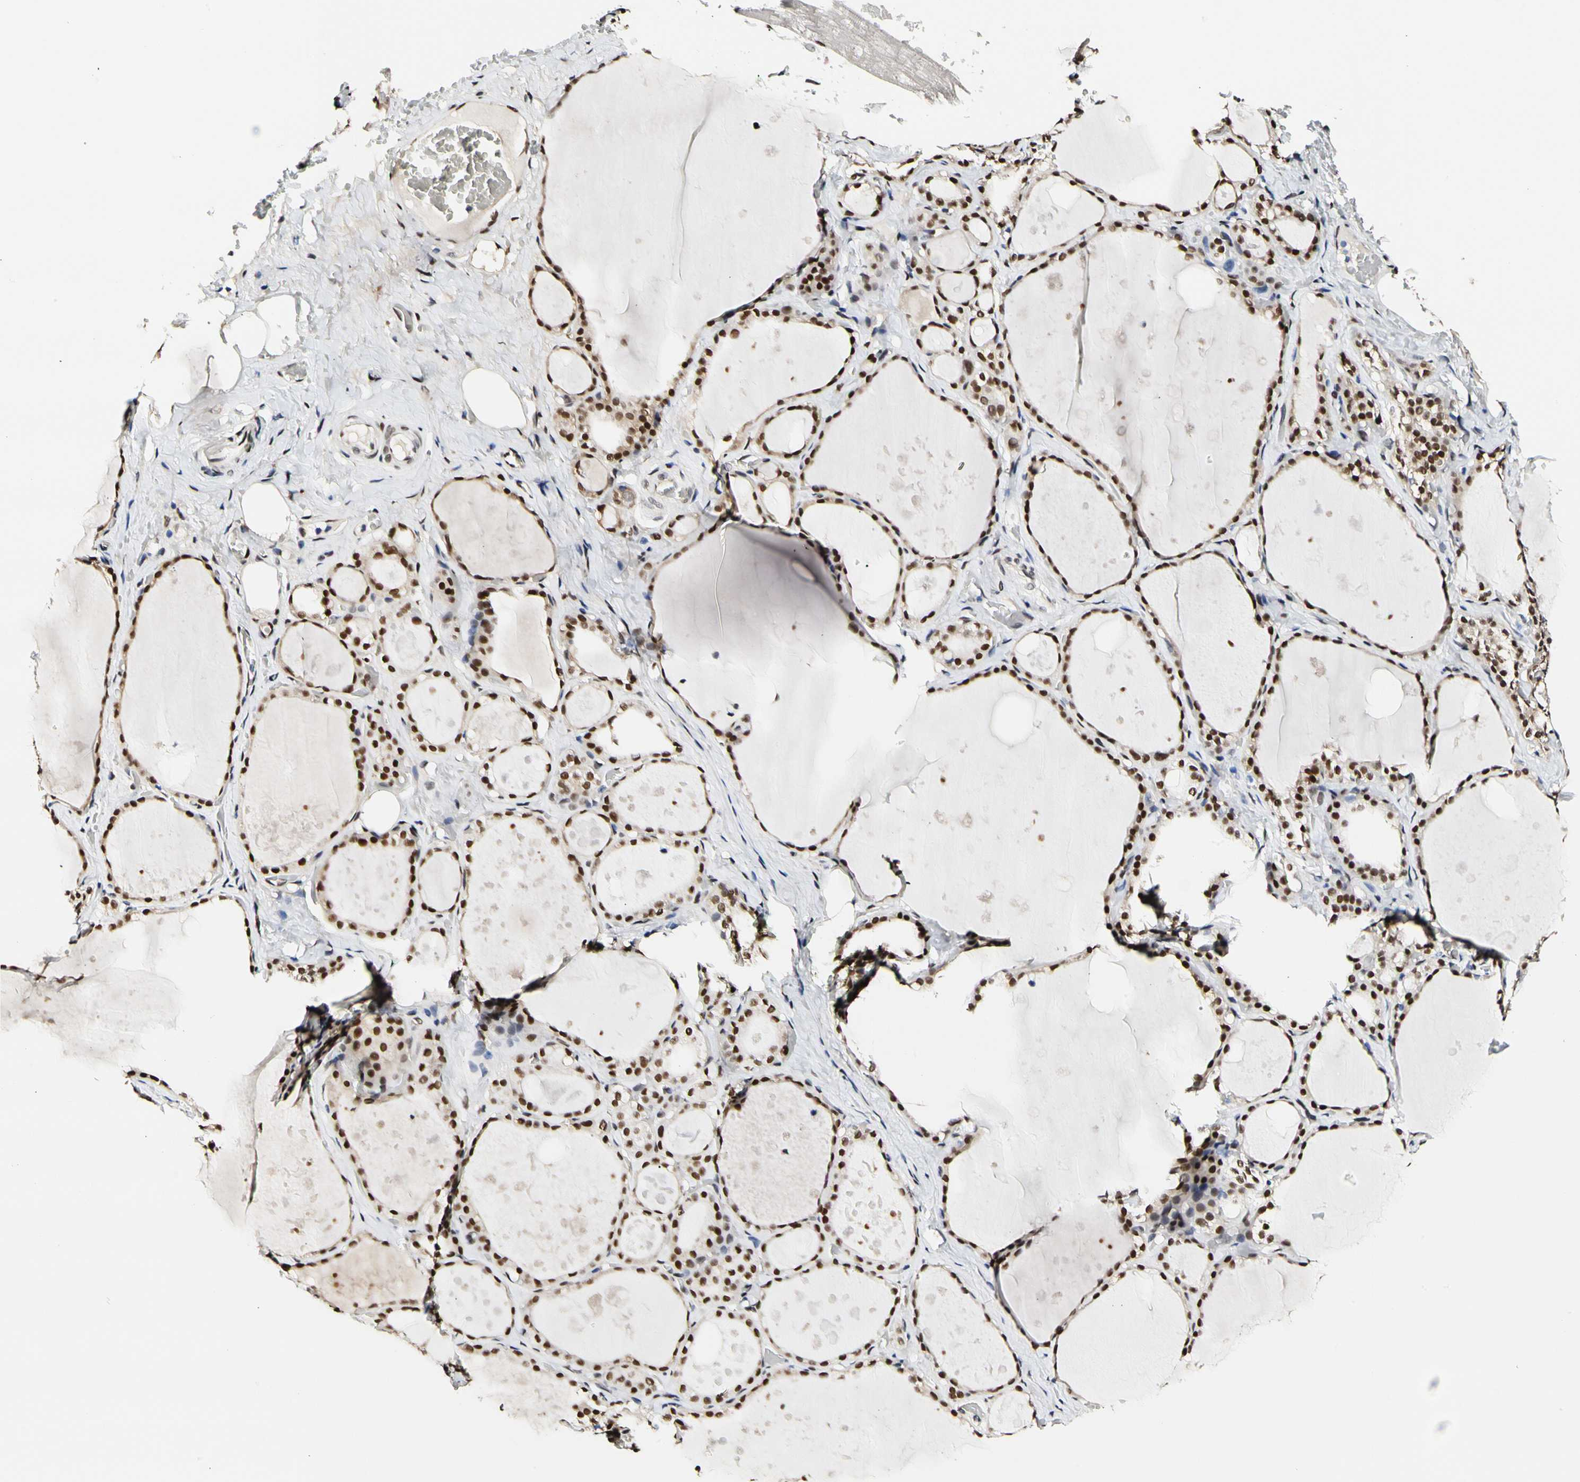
{"staining": {"intensity": "strong", "quantity": ">75%", "location": "cytoplasmic/membranous,nuclear"}, "tissue": "thyroid gland", "cell_type": "Glandular cells", "image_type": "normal", "snomed": [{"axis": "morphology", "description": "Normal tissue, NOS"}, {"axis": "topography", "description": "Thyroid gland"}], "caption": "Brown immunohistochemical staining in benign thyroid gland exhibits strong cytoplasmic/membranous,nuclear staining in approximately >75% of glandular cells.", "gene": "NFIA", "patient": {"sex": "male", "age": 61}}